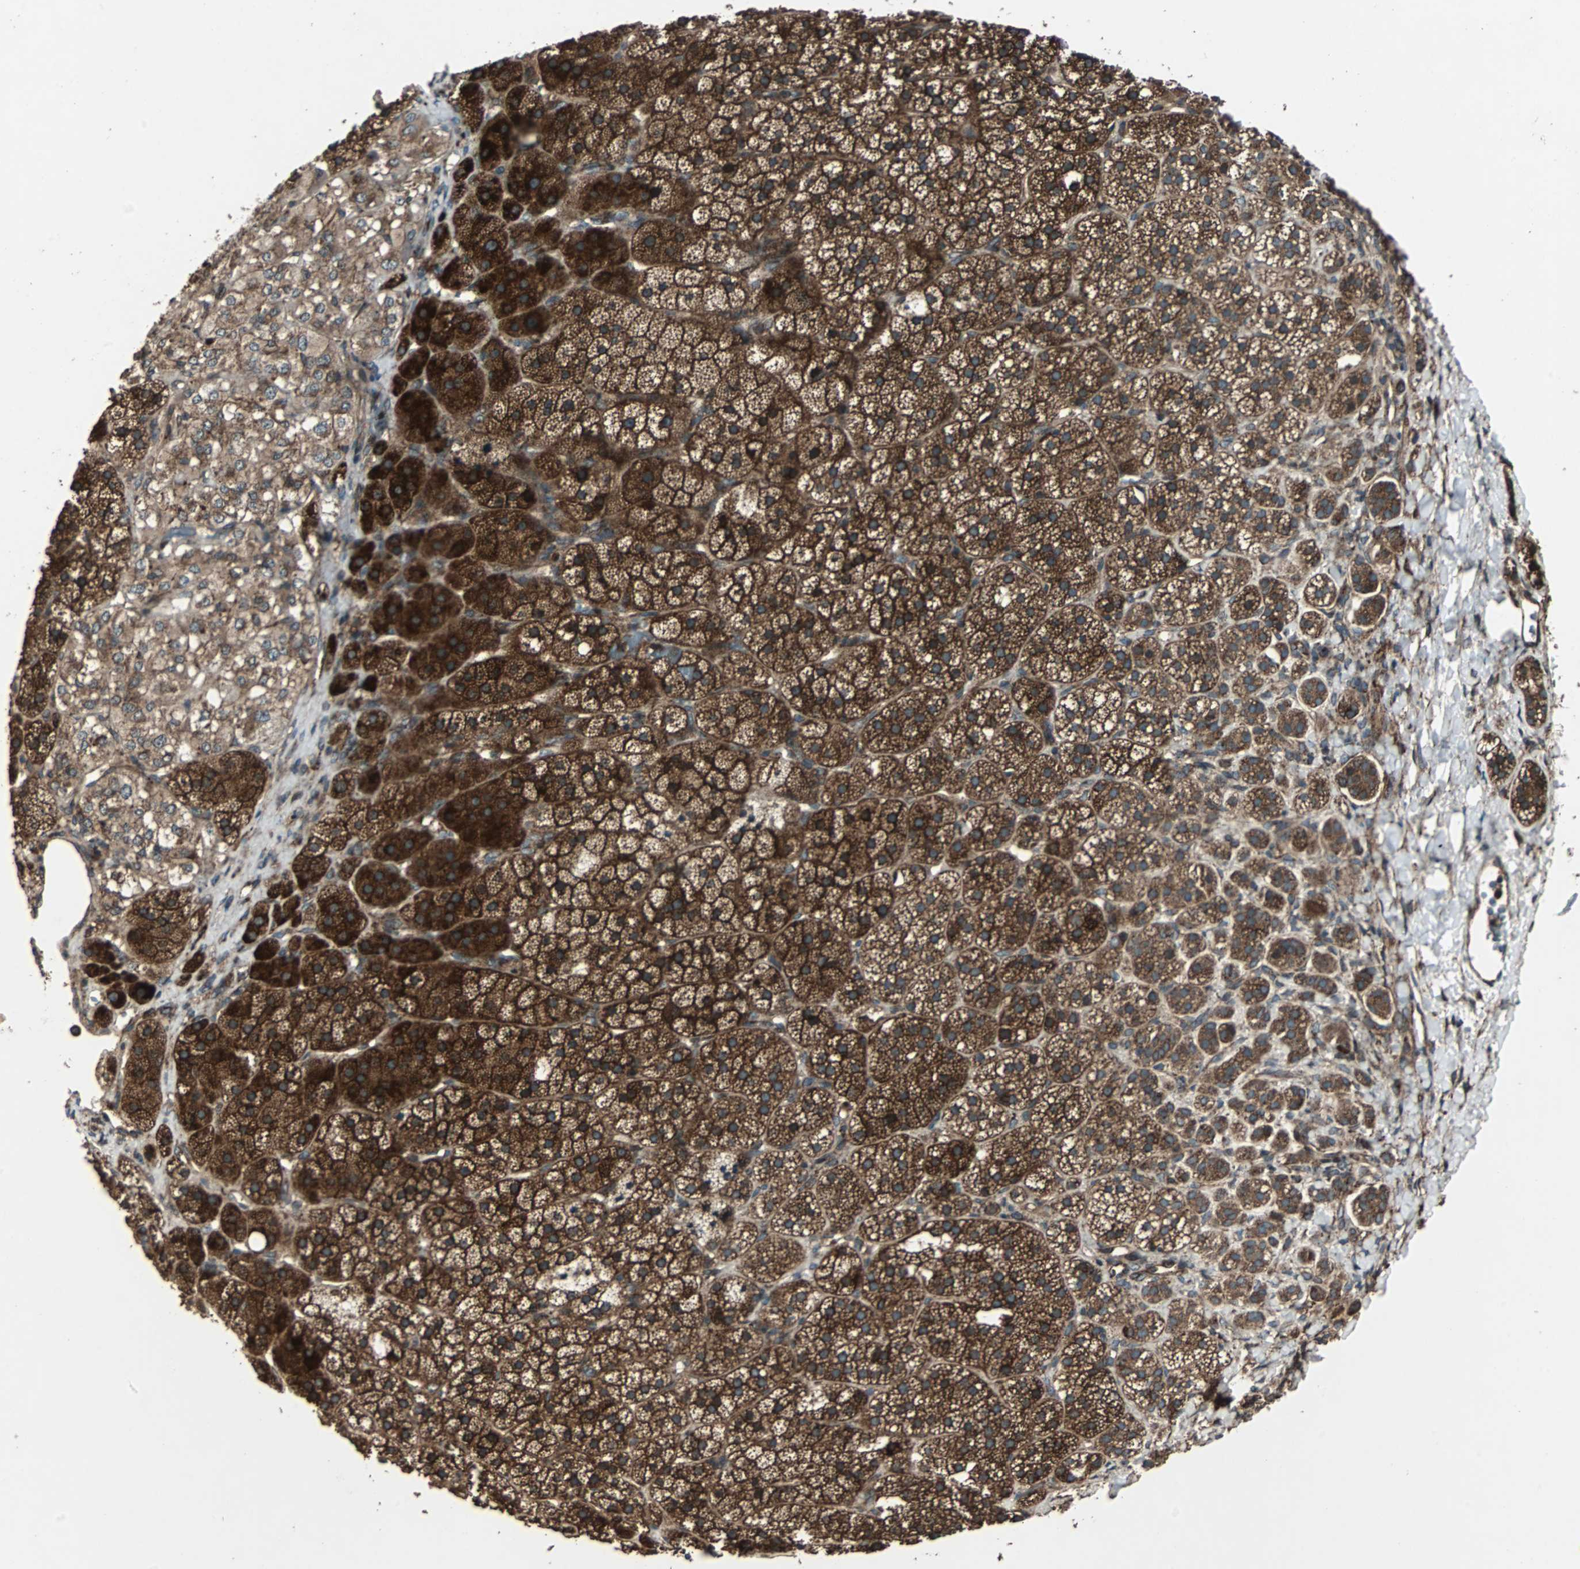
{"staining": {"intensity": "strong", "quantity": ">75%", "location": "cytoplasmic/membranous"}, "tissue": "adrenal gland", "cell_type": "Glandular cells", "image_type": "normal", "snomed": [{"axis": "morphology", "description": "Normal tissue, NOS"}, {"axis": "topography", "description": "Adrenal gland"}], "caption": "High-power microscopy captured an IHC histopathology image of unremarkable adrenal gland, revealing strong cytoplasmic/membranous positivity in approximately >75% of glandular cells. (DAB (3,3'-diaminobenzidine) IHC, brown staining for protein, blue staining for nuclei).", "gene": "RAB7A", "patient": {"sex": "female", "age": 44}}